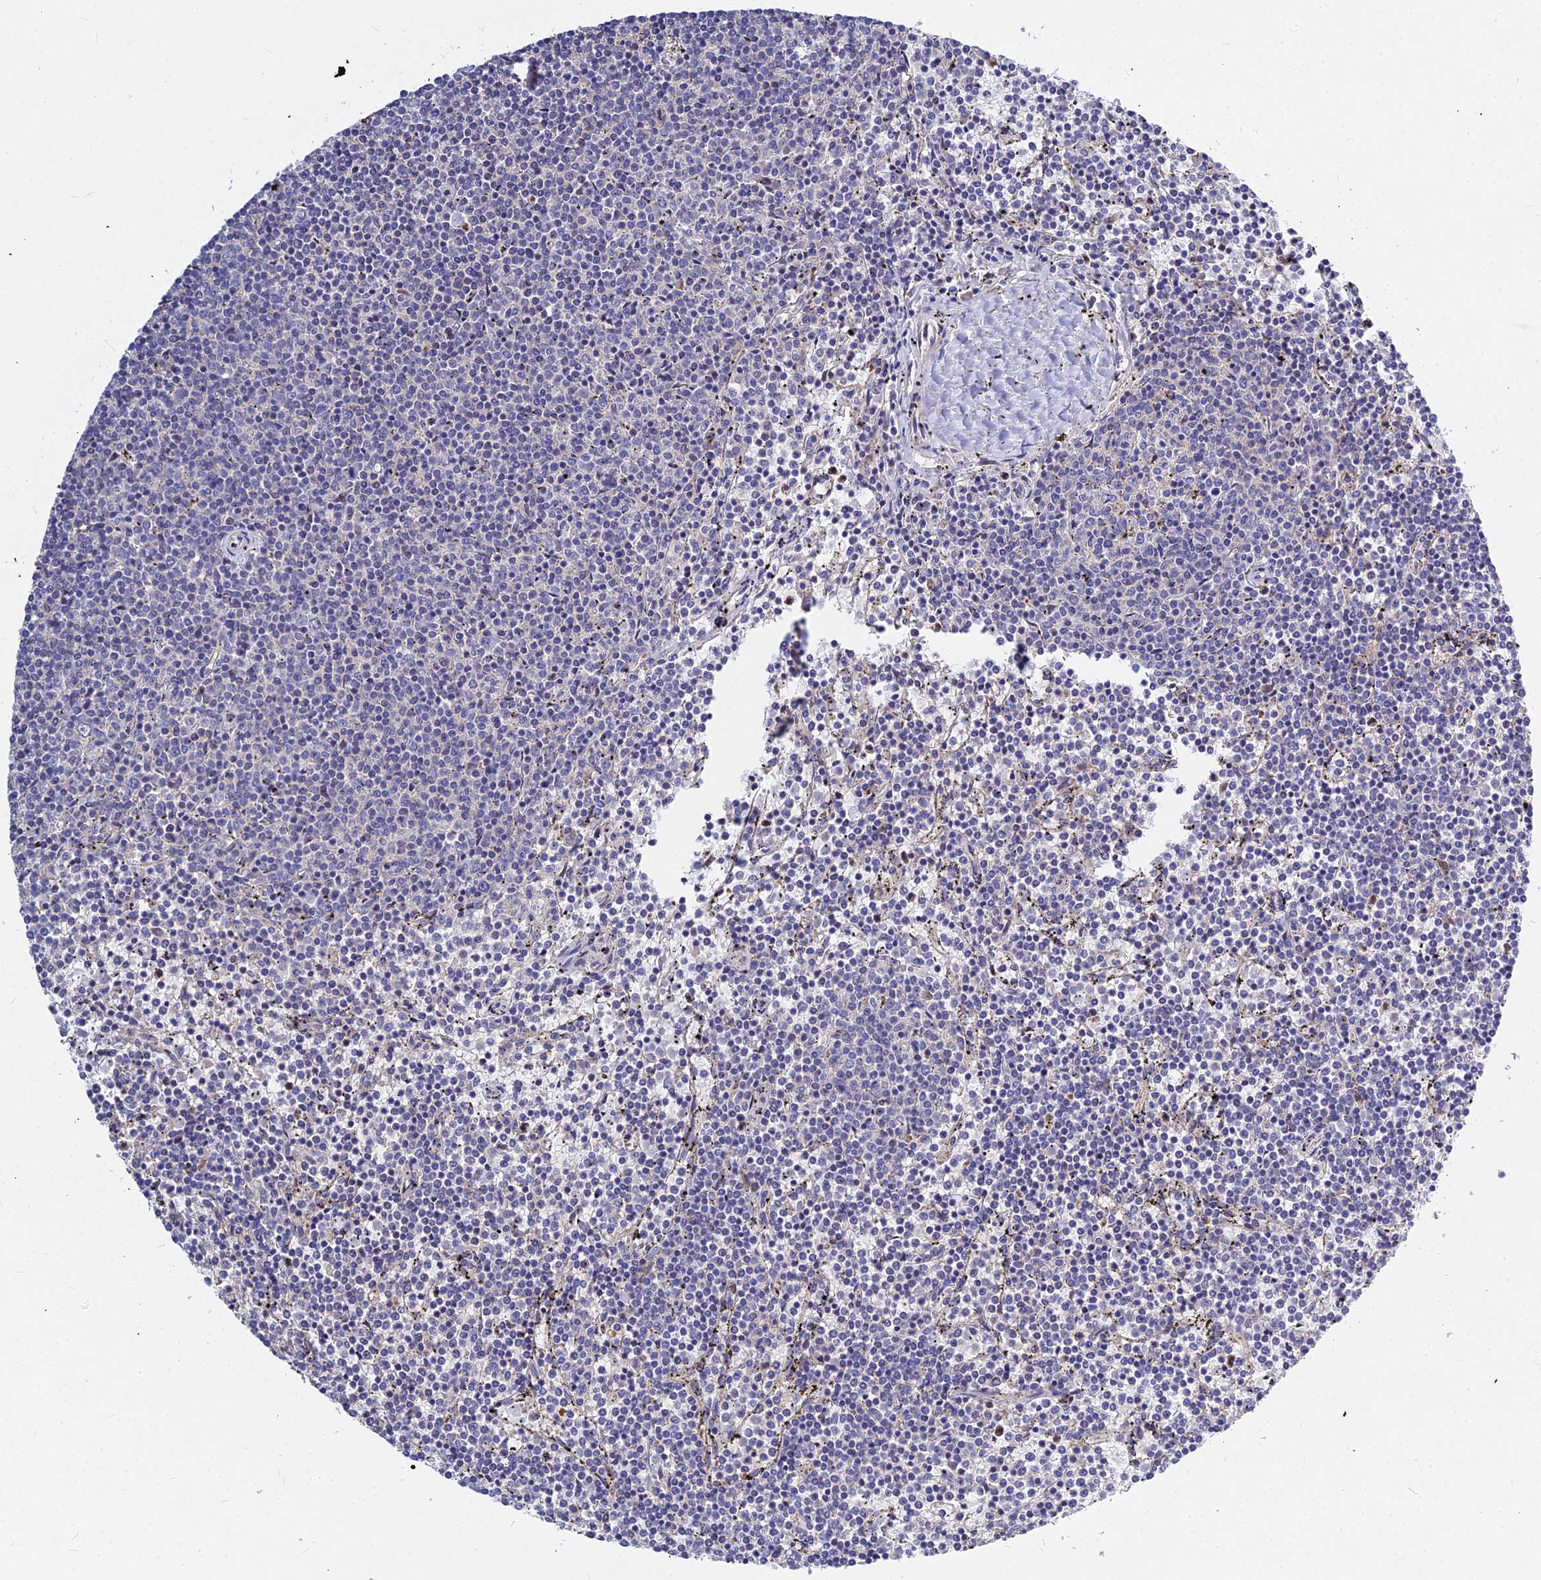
{"staining": {"intensity": "negative", "quantity": "none", "location": "none"}, "tissue": "lymphoma", "cell_type": "Tumor cells", "image_type": "cancer", "snomed": [{"axis": "morphology", "description": "Malignant lymphoma, non-Hodgkin's type, Low grade"}, {"axis": "topography", "description": "Spleen"}], "caption": "This is an immunohistochemistry micrograph of malignant lymphoma, non-Hodgkin's type (low-grade). There is no expression in tumor cells.", "gene": "DMRTA1", "patient": {"sex": "female", "age": 50}}